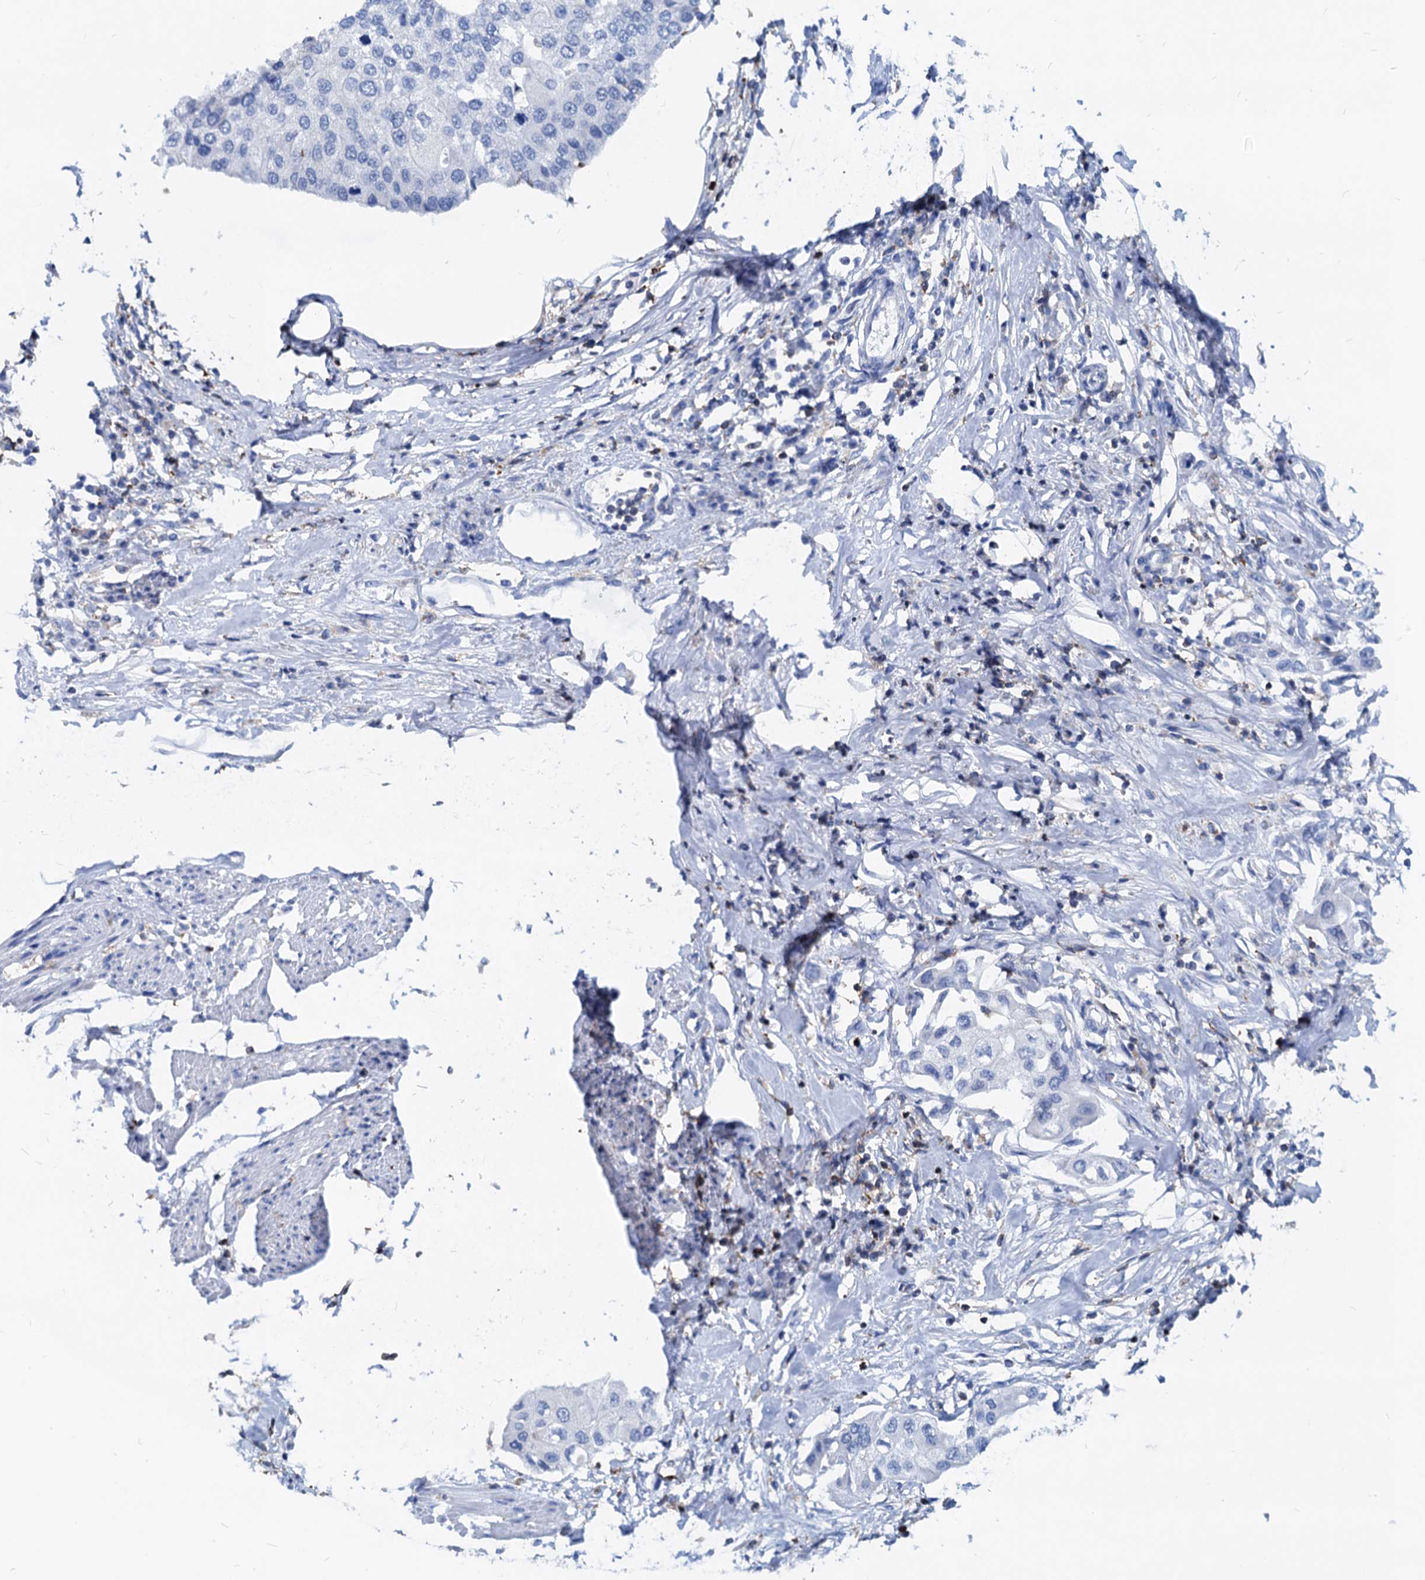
{"staining": {"intensity": "negative", "quantity": "none", "location": "none"}, "tissue": "urothelial cancer", "cell_type": "Tumor cells", "image_type": "cancer", "snomed": [{"axis": "morphology", "description": "Urothelial carcinoma, High grade"}, {"axis": "topography", "description": "Urinary bladder"}], "caption": "Immunohistochemistry (IHC) of urothelial carcinoma (high-grade) demonstrates no positivity in tumor cells. The staining was performed using DAB (3,3'-diaminobenzidine) to visualize the protein expression in brown, while the nuclei were stained in blue with hematoxylin (Magnification: 20x).", "gene": "LCP2", "patient": {"sex": "male", "age": 64}}